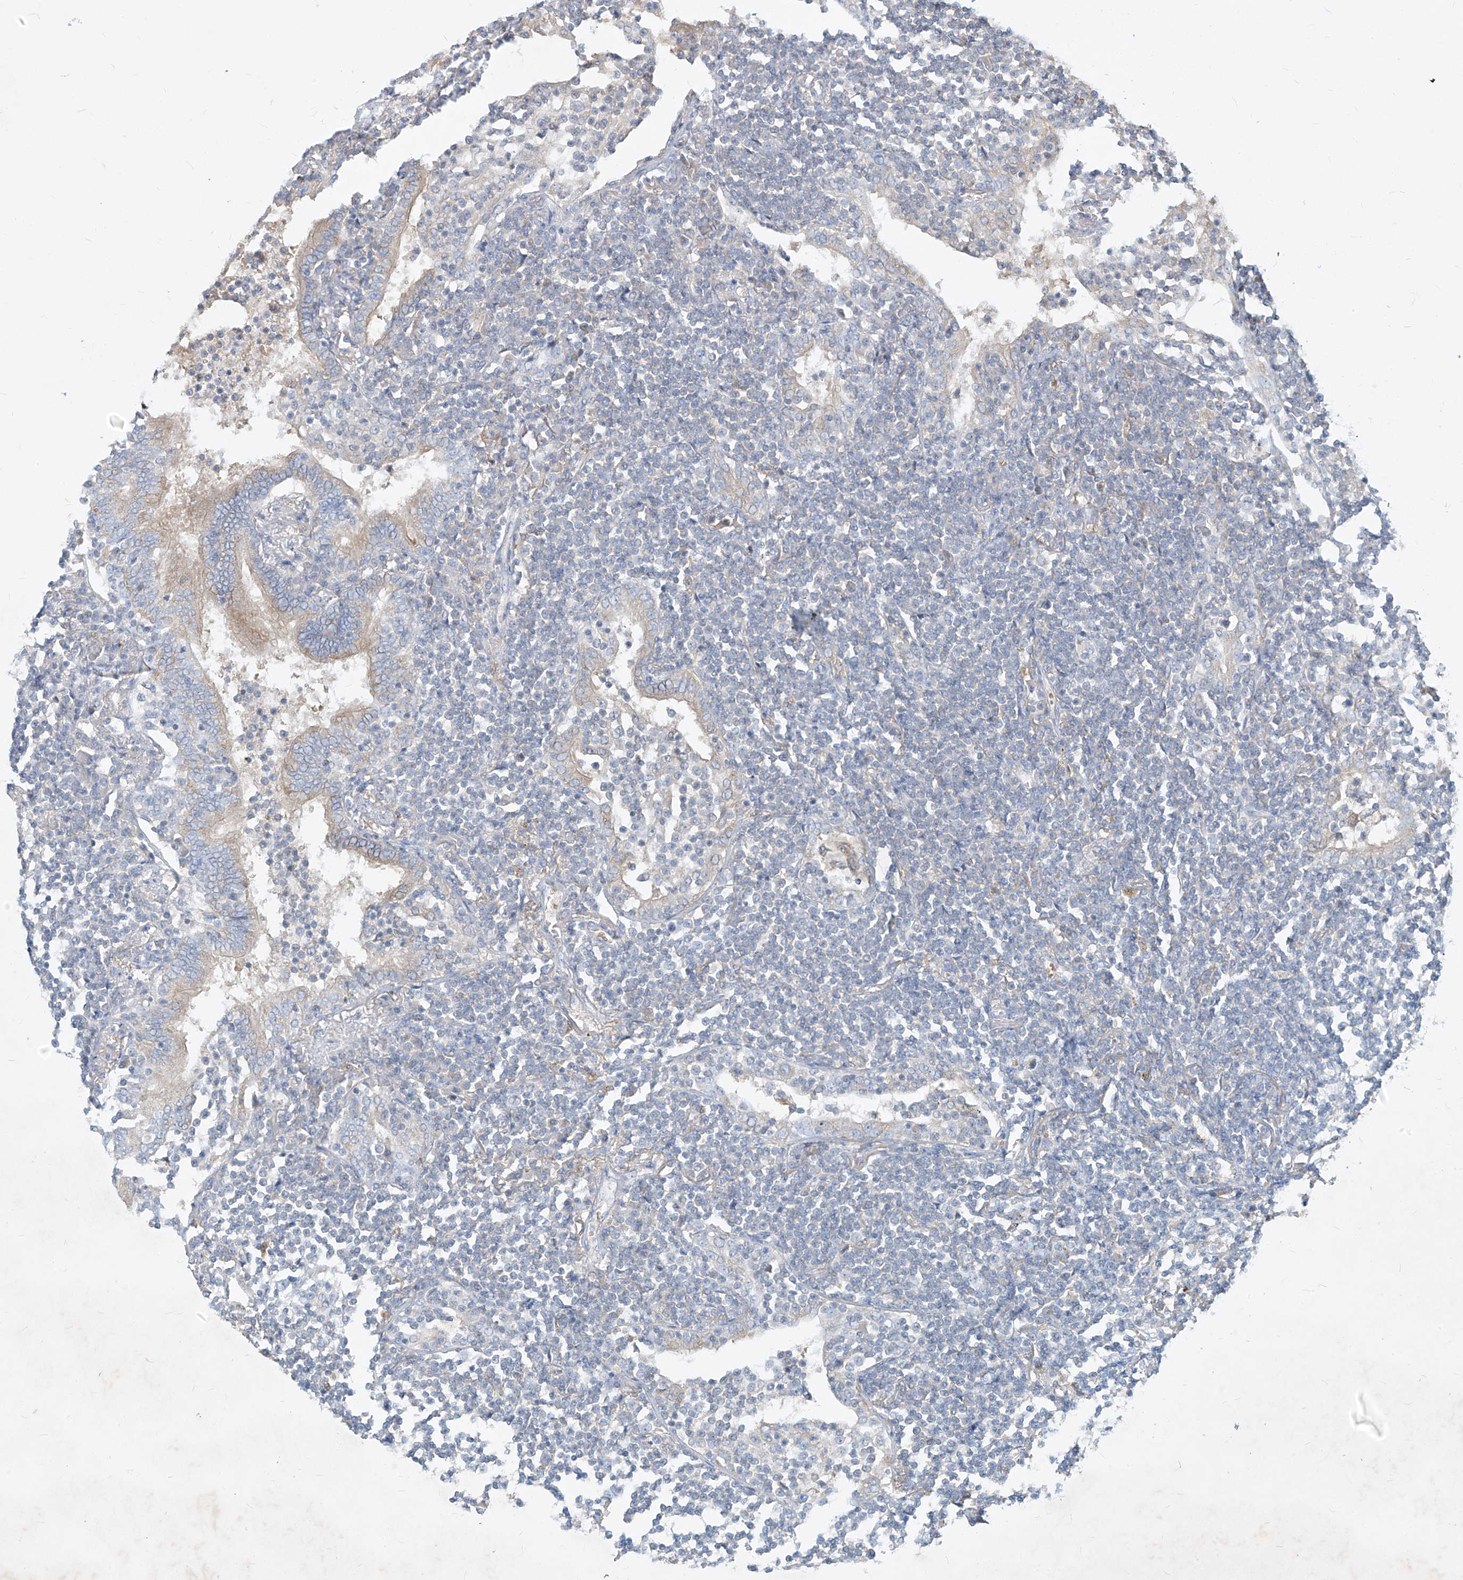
{"staining": {"intensity": "negative", "quantity": "none", "location": "none"}, "tissue": "lymphoma", "cell_type": "Tumor cells", "image_type": "cancer", "snomed": [{"axis": "morphology", "description": "Malignant lymphoma, non-Hodgkin's type, Low grade"}, {"axis": "topography", "description": "Lung"}], "caption": "Immunohistochemical staining of low-grade malignant lymphoma, non-Hodgkin's type reveals no significant positivity in tumor cells.", "gene": "DGKQ", "patient": {"sex": "female", "age": 71}}